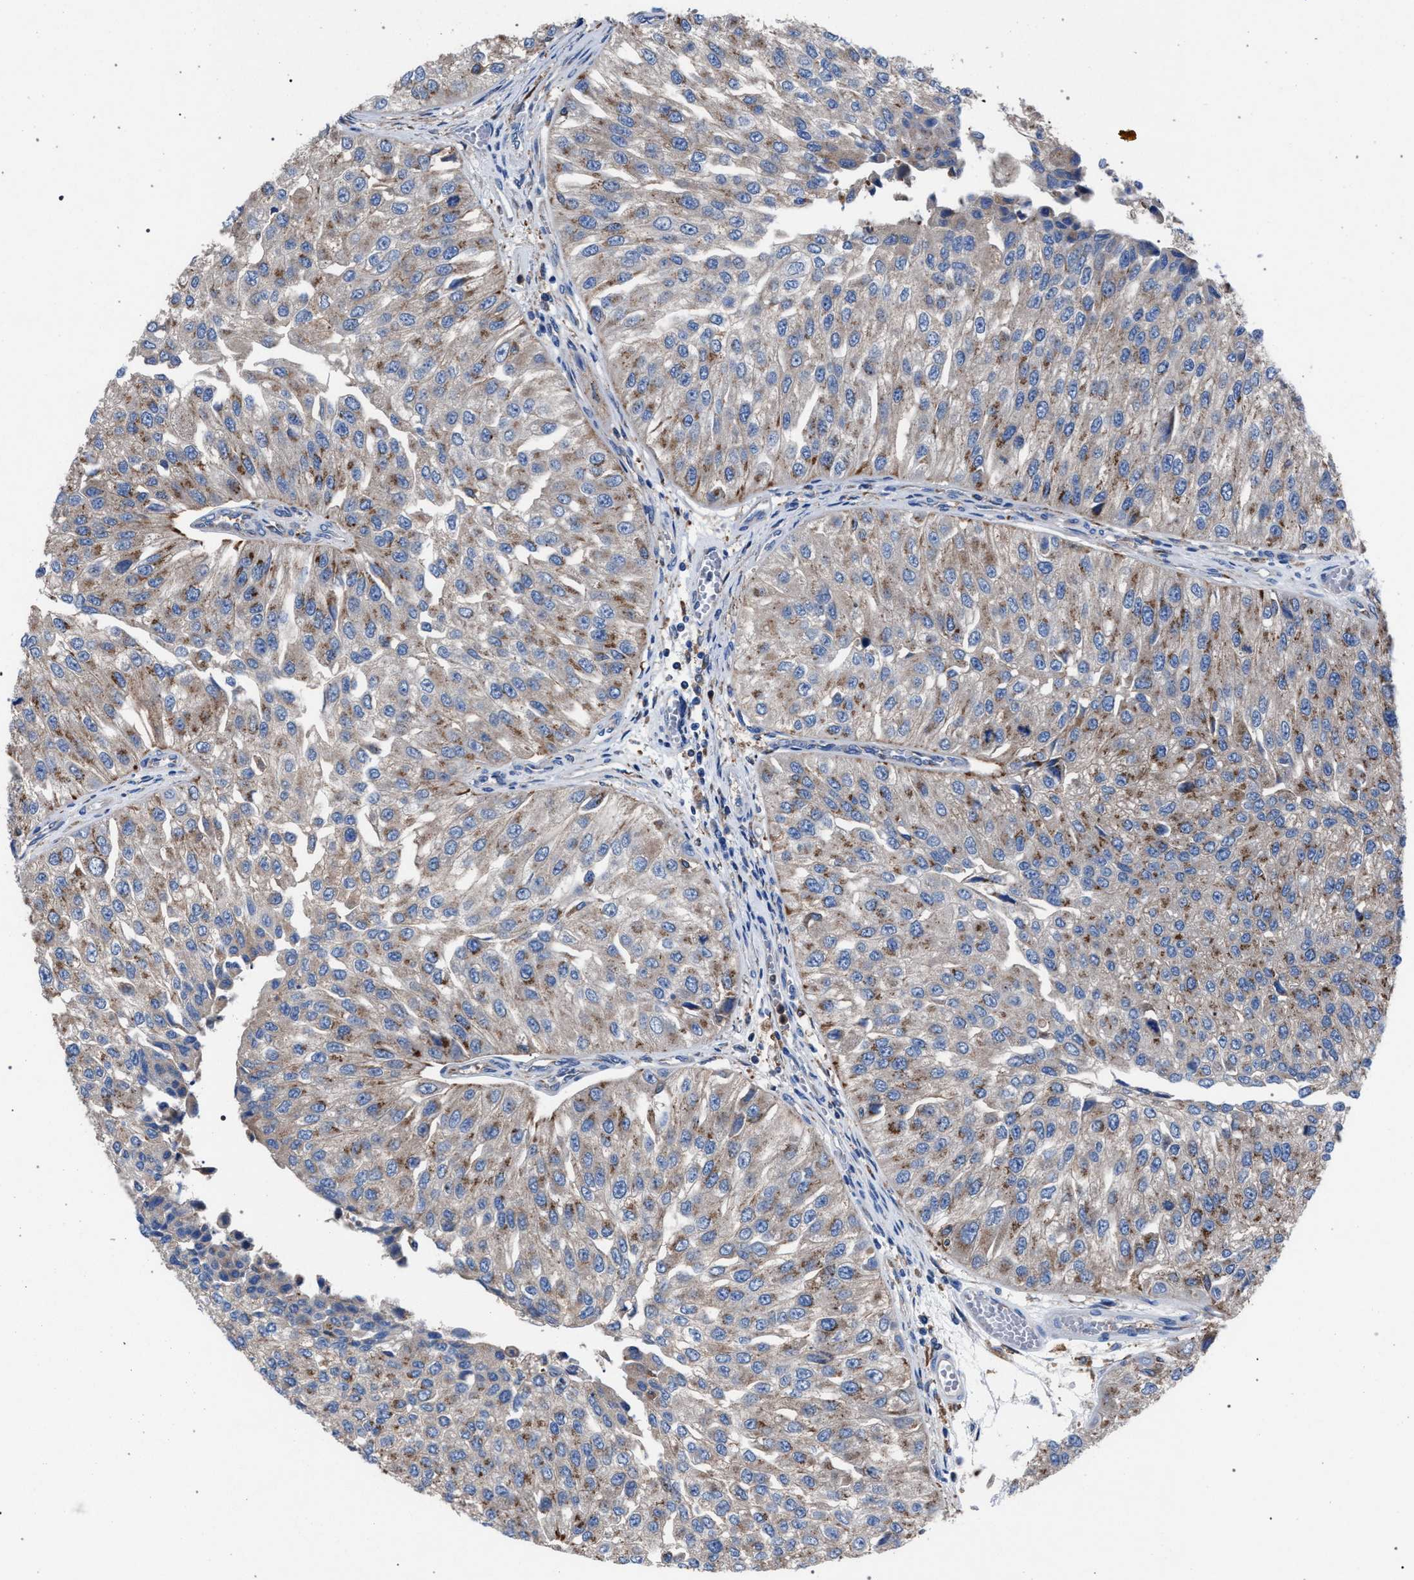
{"staining": {"intensity": "moderate", "quantity": "25%-75%", "location": "cytoplasmic/membranous"}, "tissue": "urothelial cancer", "cell_type": "Tumor cells", "image_type": "cancer", "snomed": [{"axis": "morphology", "description": "Urothelial carcinoma, High grade"}, {"axis": "topography", "description": "Kidney"}, {"axis": "topography", "description": "Urinary bladder"}], "caption": "Tumor cells display medium levels of moderate cytoplasmic/membranous staining in approximately 25%-75% of cells in human urothelial cancer.", "gene": "ATP6V0A1", "patient": {"sex": "male", "age": 77}}